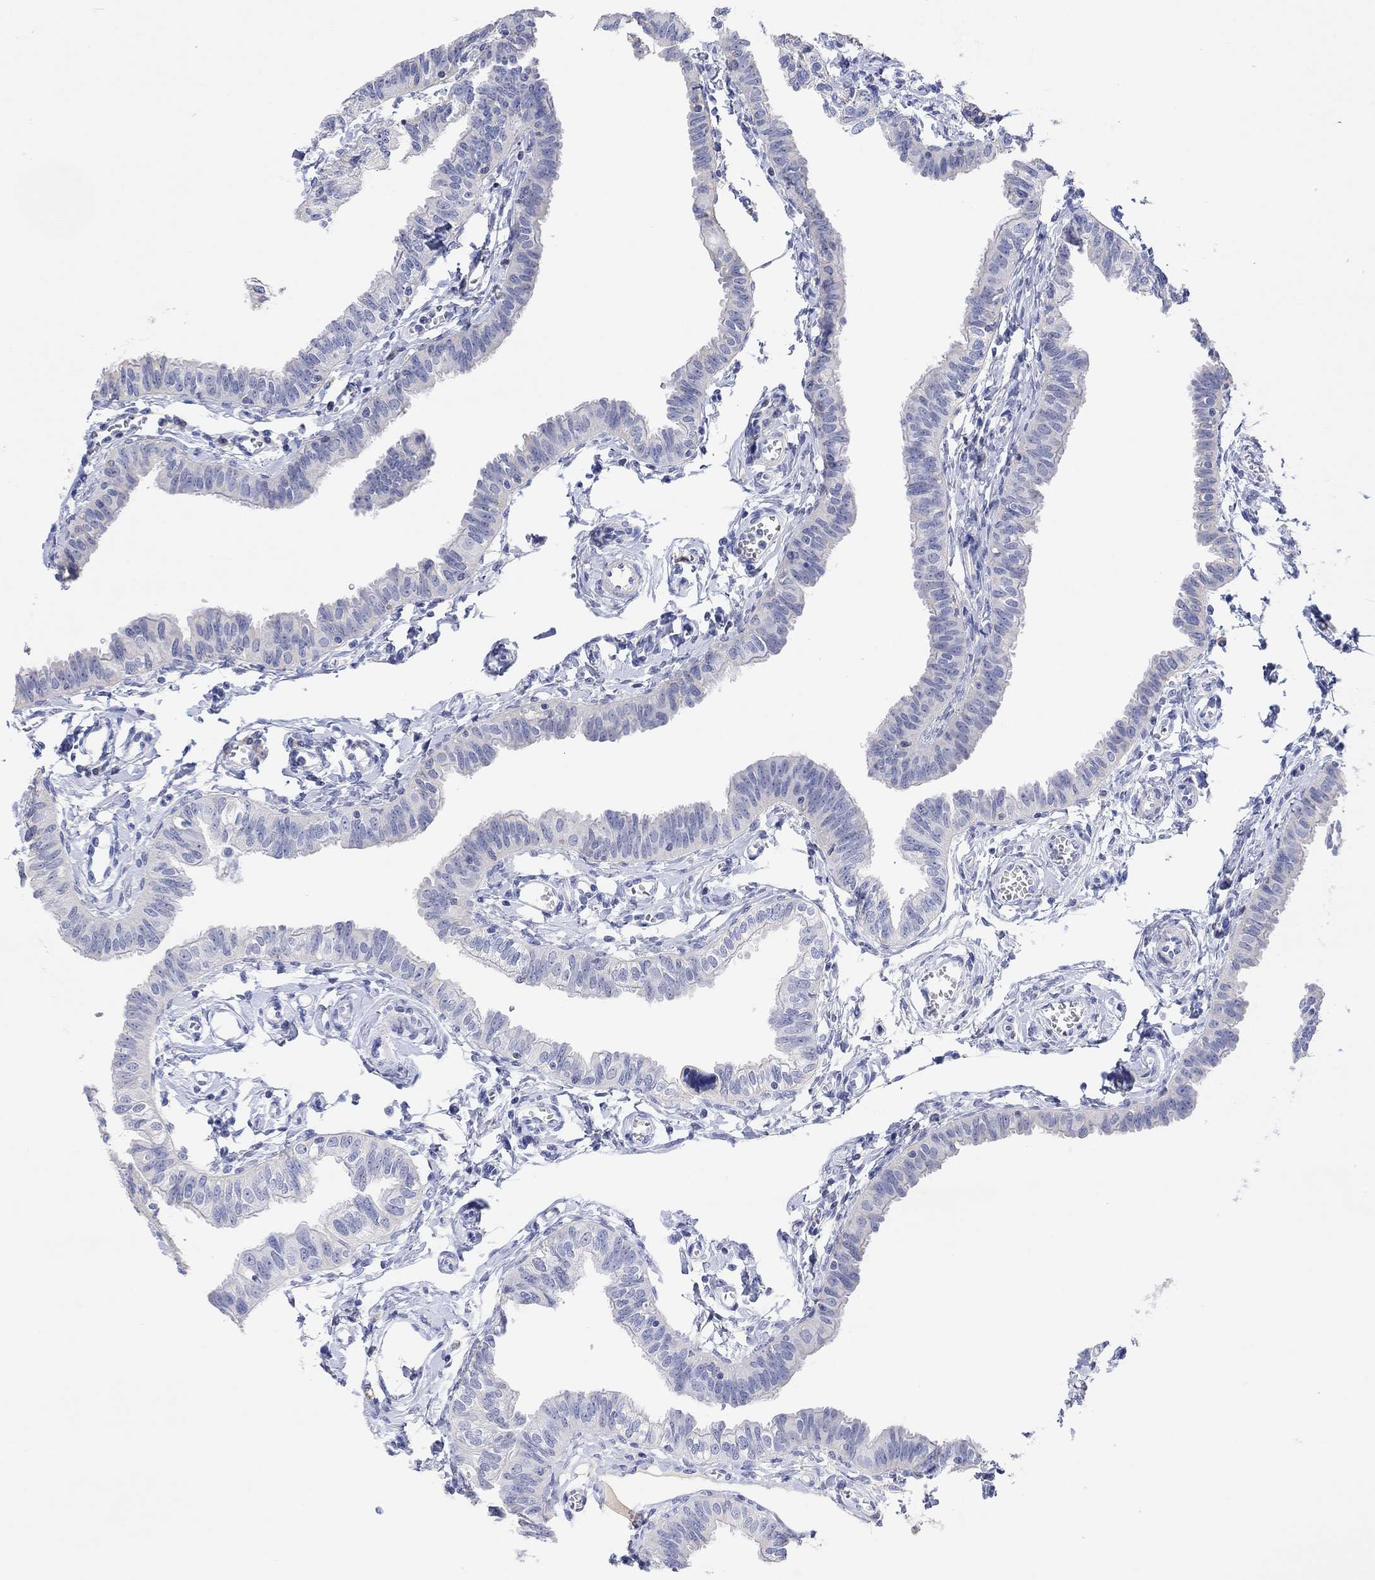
{"staining": {"intensity": "negative", "quantity": "none", "location": "none"}, "tissue": "fallopian tube", "cell_type": "Glandular cells", "image_type": "normal", "snomed": [{"axis": "morphology", "description": "Normal tissue, NOS"}, {"axis": "topography", "description": "Fallopian tube"}], "caption": "Photomicrograph shows no significant protein positivity in glandular cells of normal fallopian tube. (DAB (3,3'-diaminobenzidine) immunohistochemistry (IHC) with hematoxylin counter stain).", "gene": "TYR", "patient": {"sex": "female", "age": 54}}